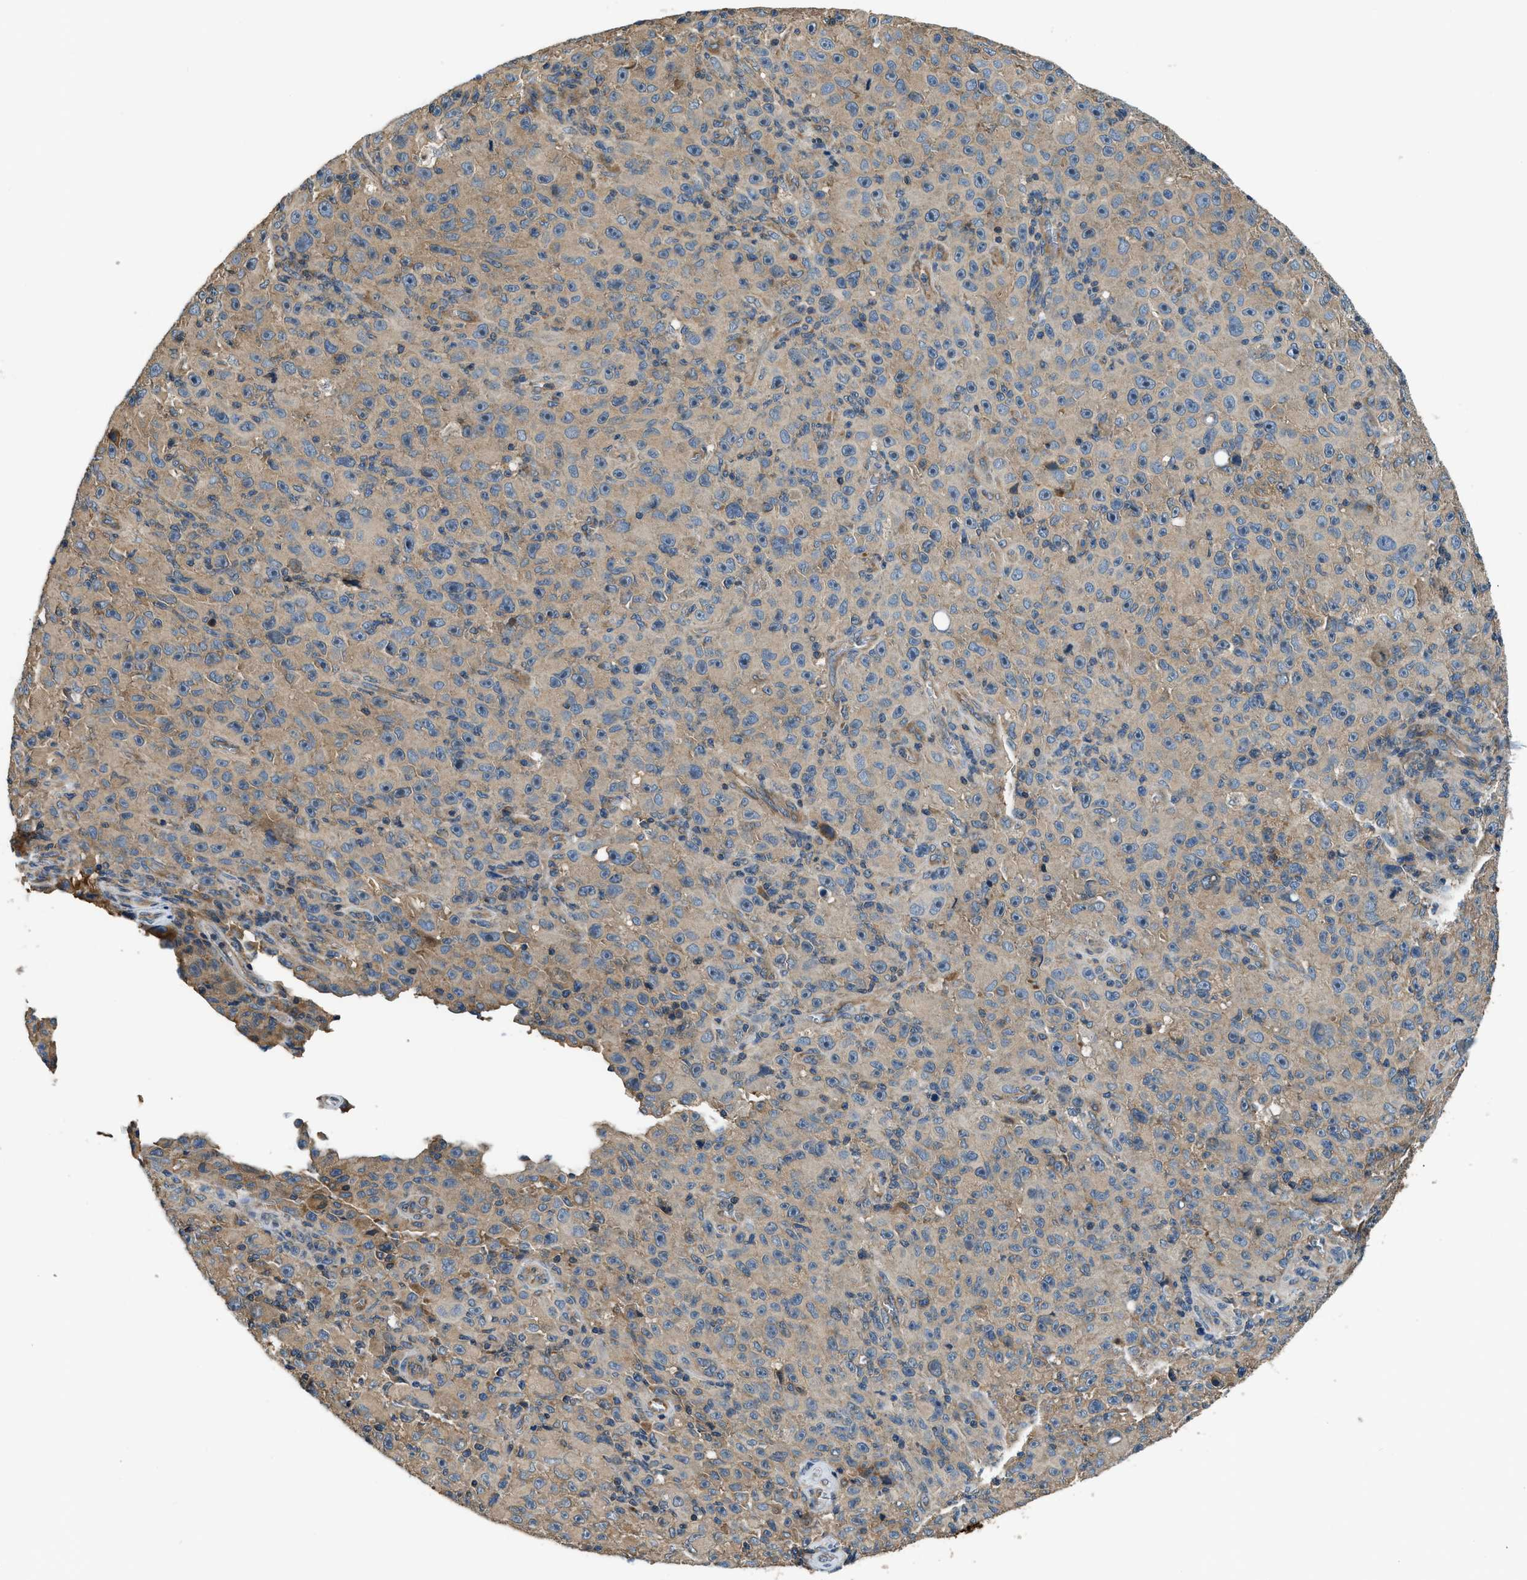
{"staining": {"intensity": "weak", "quantity": "25%-75%", "location": "cytoplasmic/membranous"}, "tissue": "melanoma", "cell_type": "Tumor cells", "image_type": "cancer", "snomed": [{"axis": "morphology", "description": "Malignant melanoma, NOS"}, {"axis": "topography", "description": "Skin"}], "caption": "A brown stain labels weak cytoplasmic/membranous positivity of a protein in human malignant melanoma tumor cells.", "gene": "IL3RA", "patient": {"sex": "female", "age": 82}}